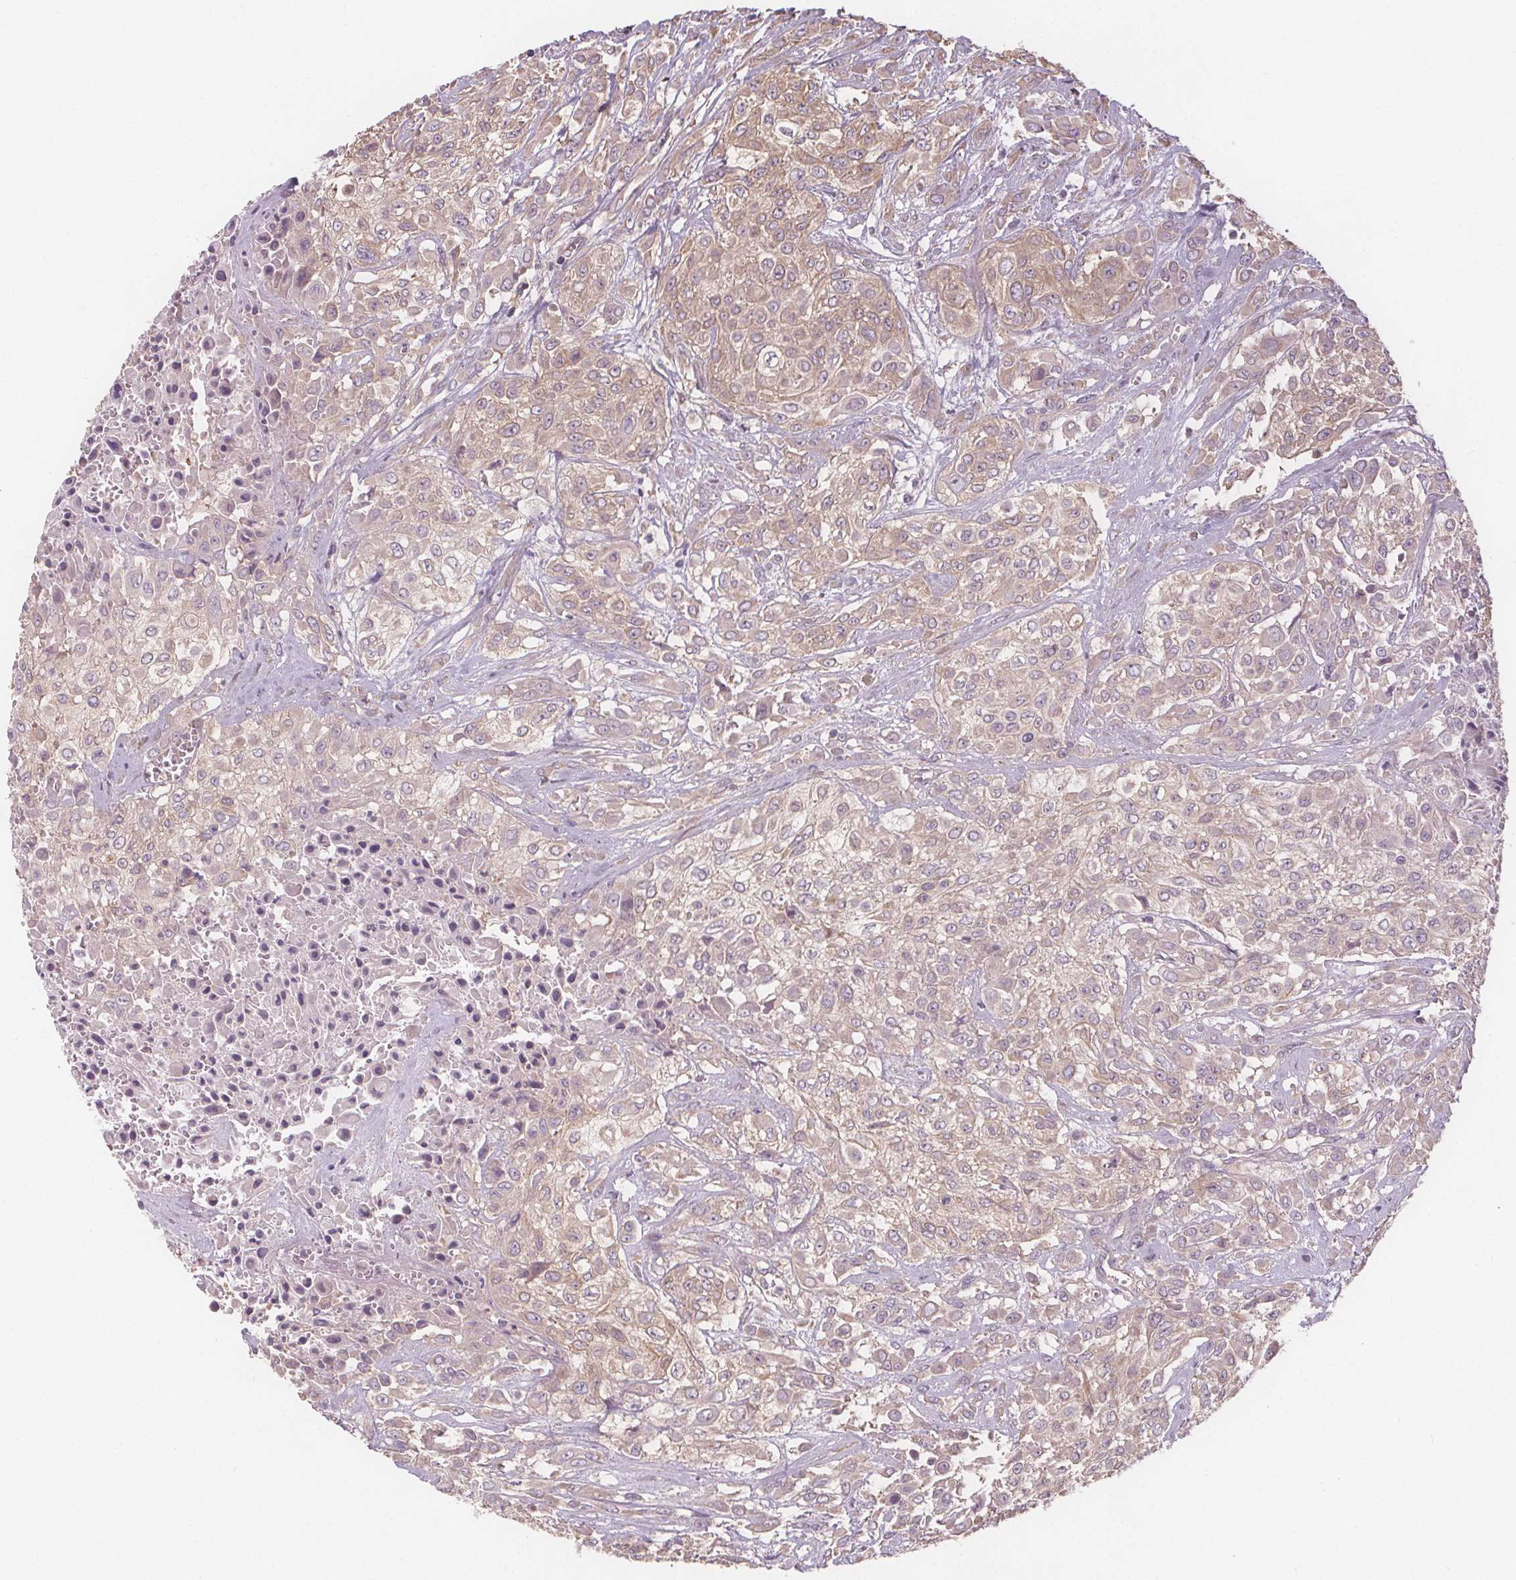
{"staining": {"intensity": "weak", "quantity": "25%-75%", "location": "cytoplasmic/membranous"}, "tissue": "urothelial cancer", "cell_type": "Tumor cells", "image_type": "cancer", "snomed": [{"axis": "morphology", "description": "Urothelial carcinoma, High grade"}, {"axis": "topography", "description": "Urinary bladder"}], "caption": "Urothelial cancer tissue displays weak cytoplasmic/membranous positivity in about 25%-75% of tumor cells, visualized by immunohistochemistry.", "gene": "TMEM80", "patient": {"sex": "male", "age": 57}}